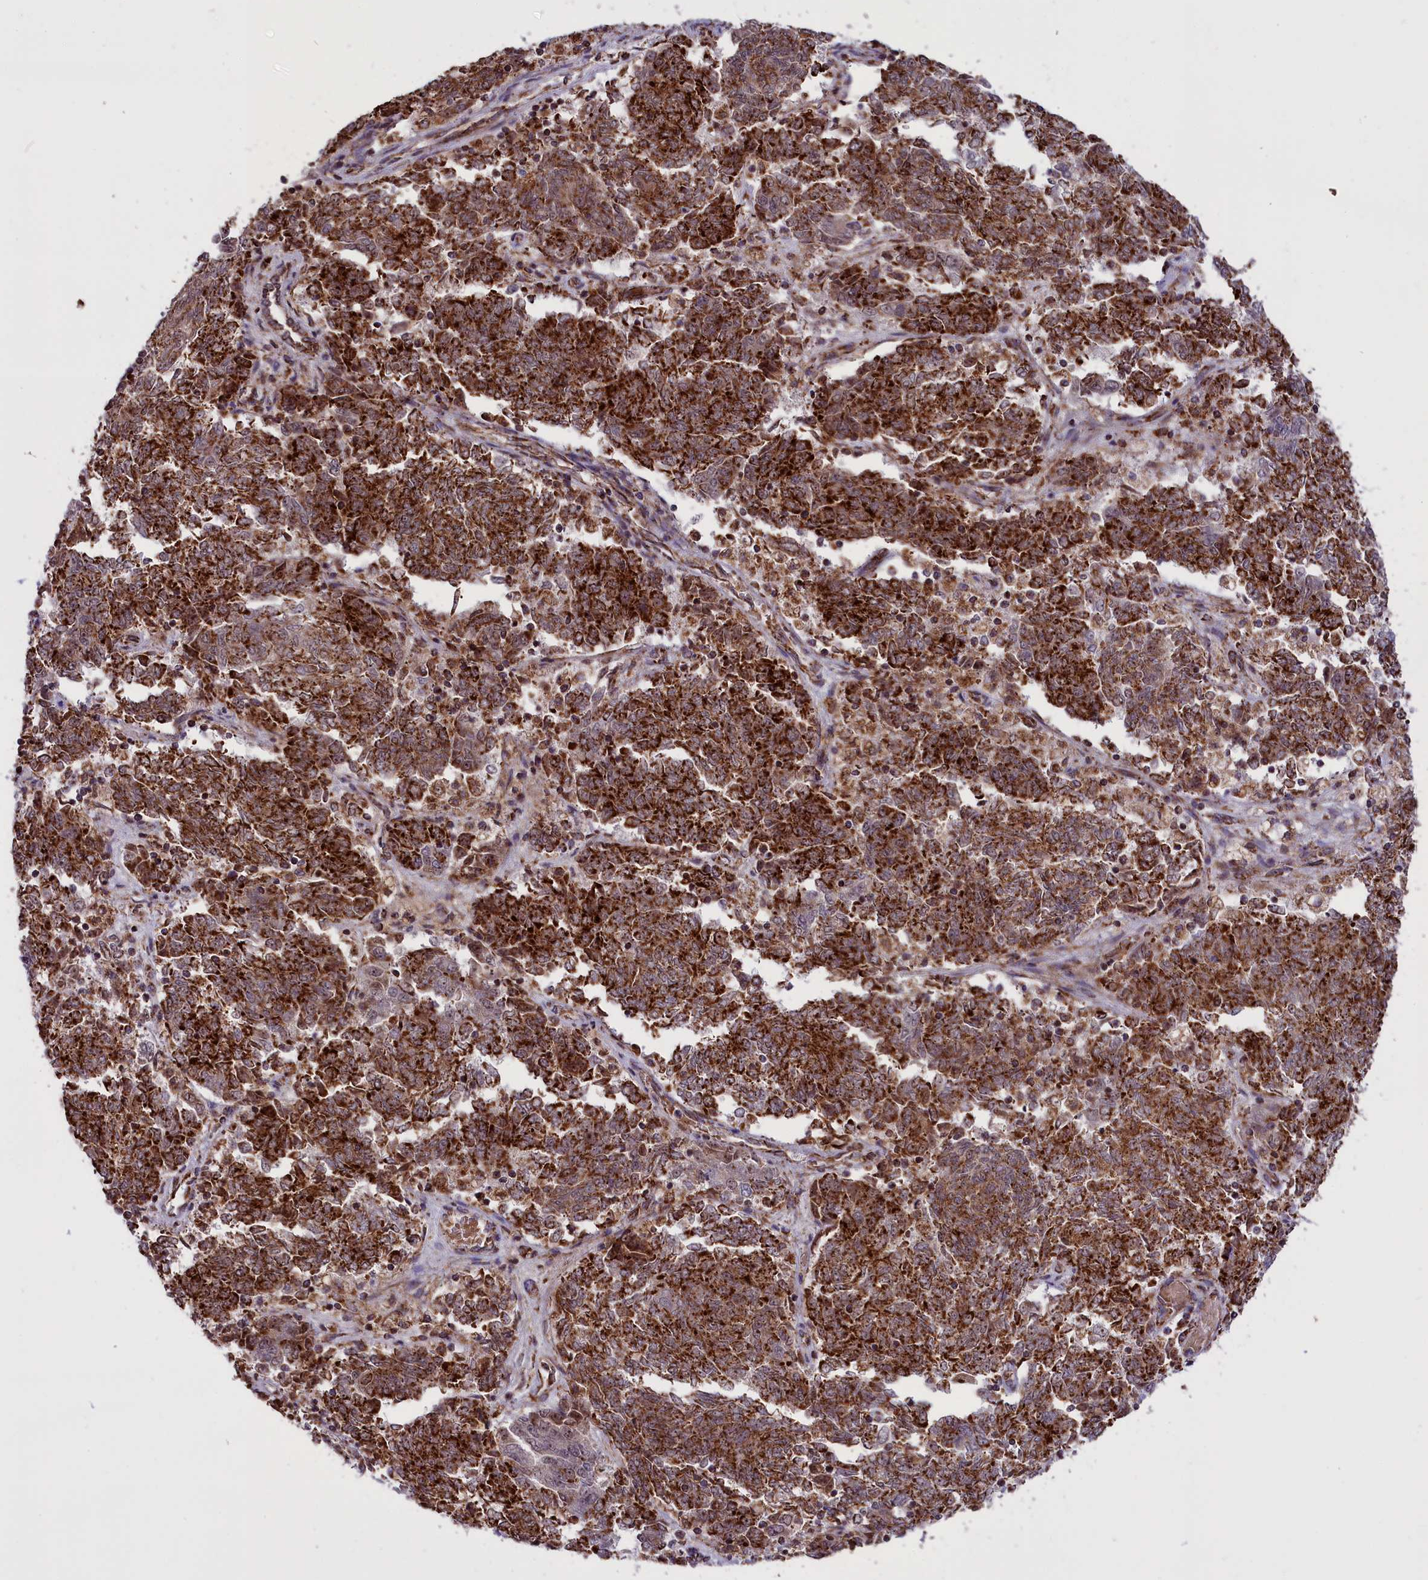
{"staining": {"intensity": "strong", "quantity": ">75%", "location": "cytoplasmic/membranous"}, "tissue": "endometrial cancer", "cell_type": "Tumor cells", "image_type": "cancer", "snomed": [{"axis": "morphology", "description": "Adenocarcinoma, NOS"}, {"axis": "topography", "description": "Endometrium"}], "caption": "A high-resolution micrograph shows immunohistochemistry (IHC) staining of endometrial cancer, which shows strong cytoplasmic/membranous positivity in about >75% of tumor cells.", "gene": "NDUFS5", "patient": {"sex": "female", "age": 80}}